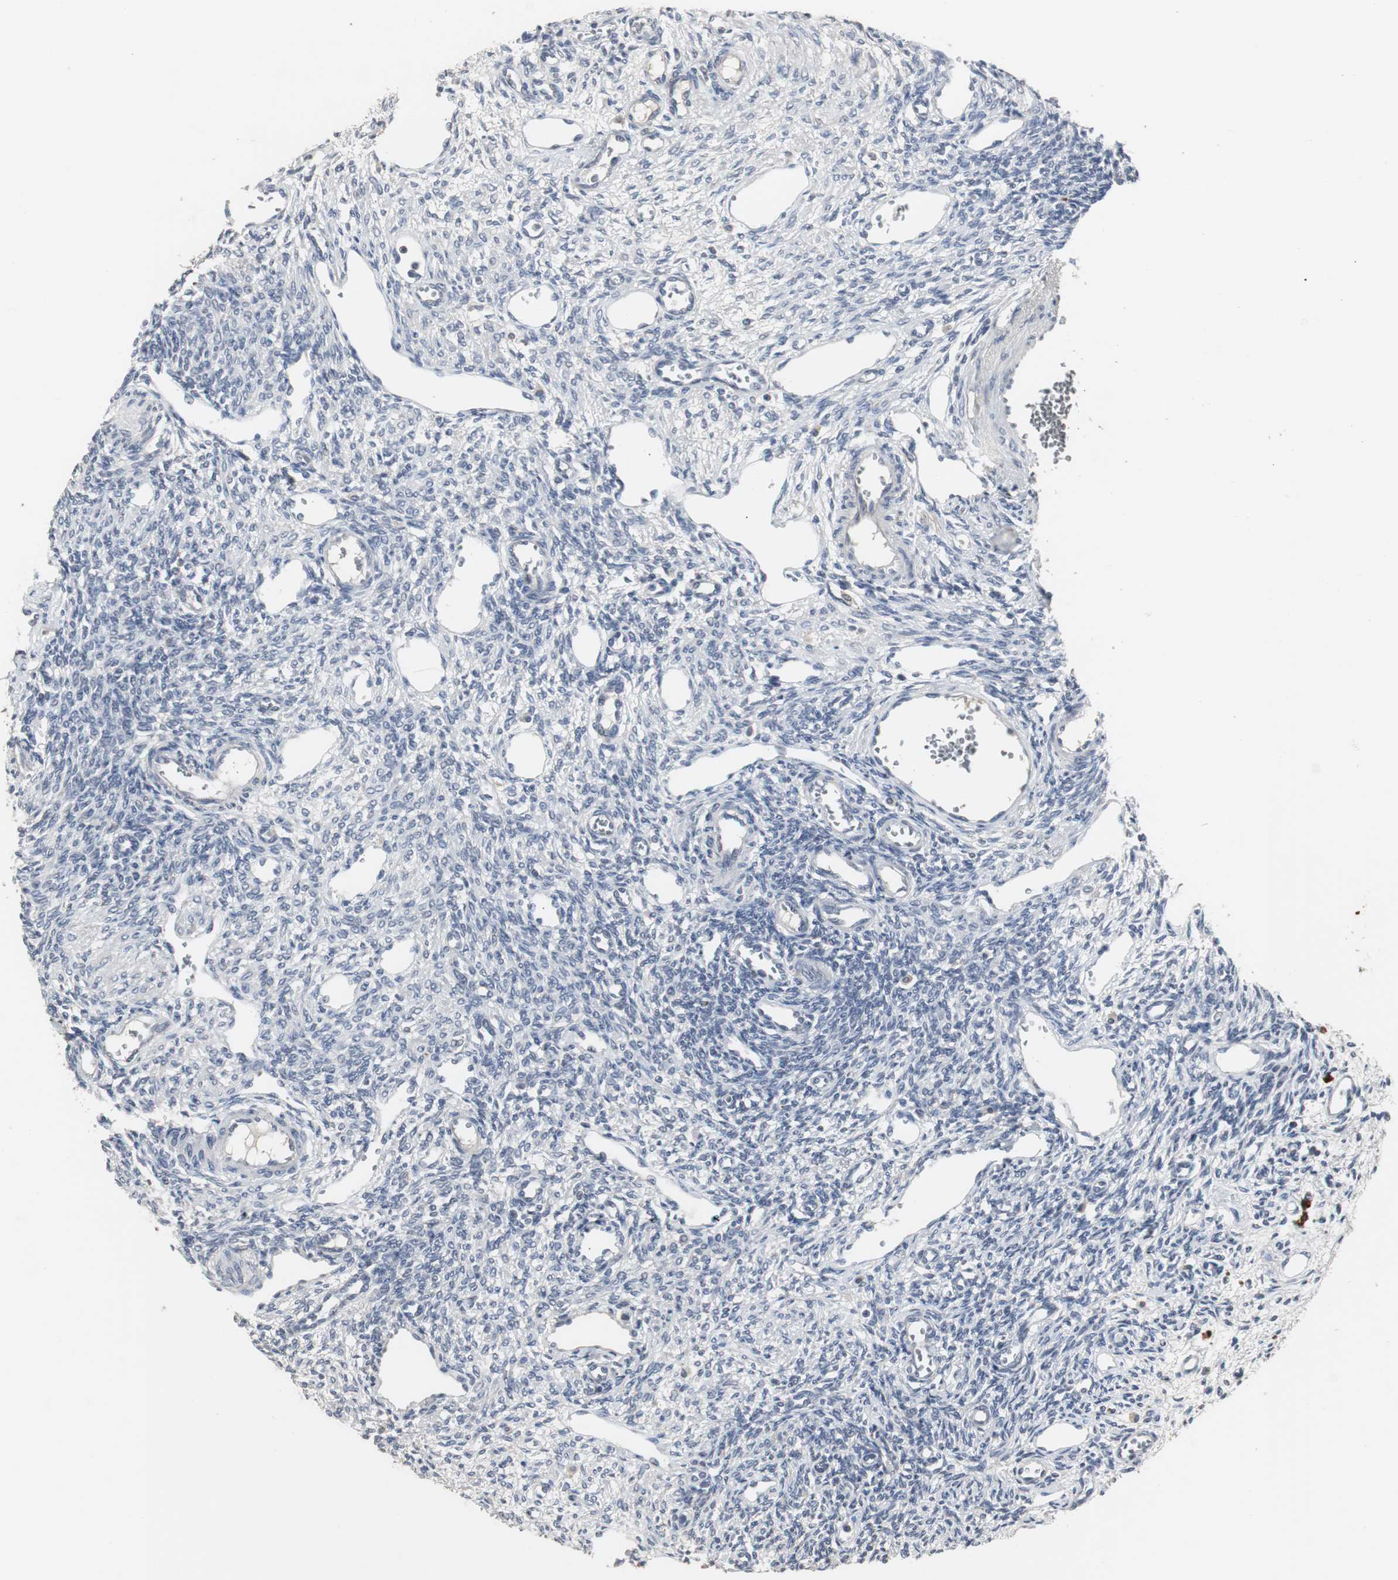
{"staining": {"intensity": "negative", "quantity": "none", "location": "none"}, "tissue": "ovary", "cell_type": "Ovarian stroma cells", "image_type": "normal", "snomed": [{"axis": "morphology", "description": "Normal tissue, NOS"}, {"axis": "topography", "description": "Ovary"}], "caption": "Immunohistochemical staining of unremarkable human ovary reveals no significant positivity in ovarian stroma cells. Brightfield microscopy of immunohistochemistry (IHC) stained with DAB (3,3'-diaminobenzidine) (brown) and hematoxylin (blue), captured at high magnification.", "gene": "ACAA1", "patient": {"sex": "female", "age": 33}}